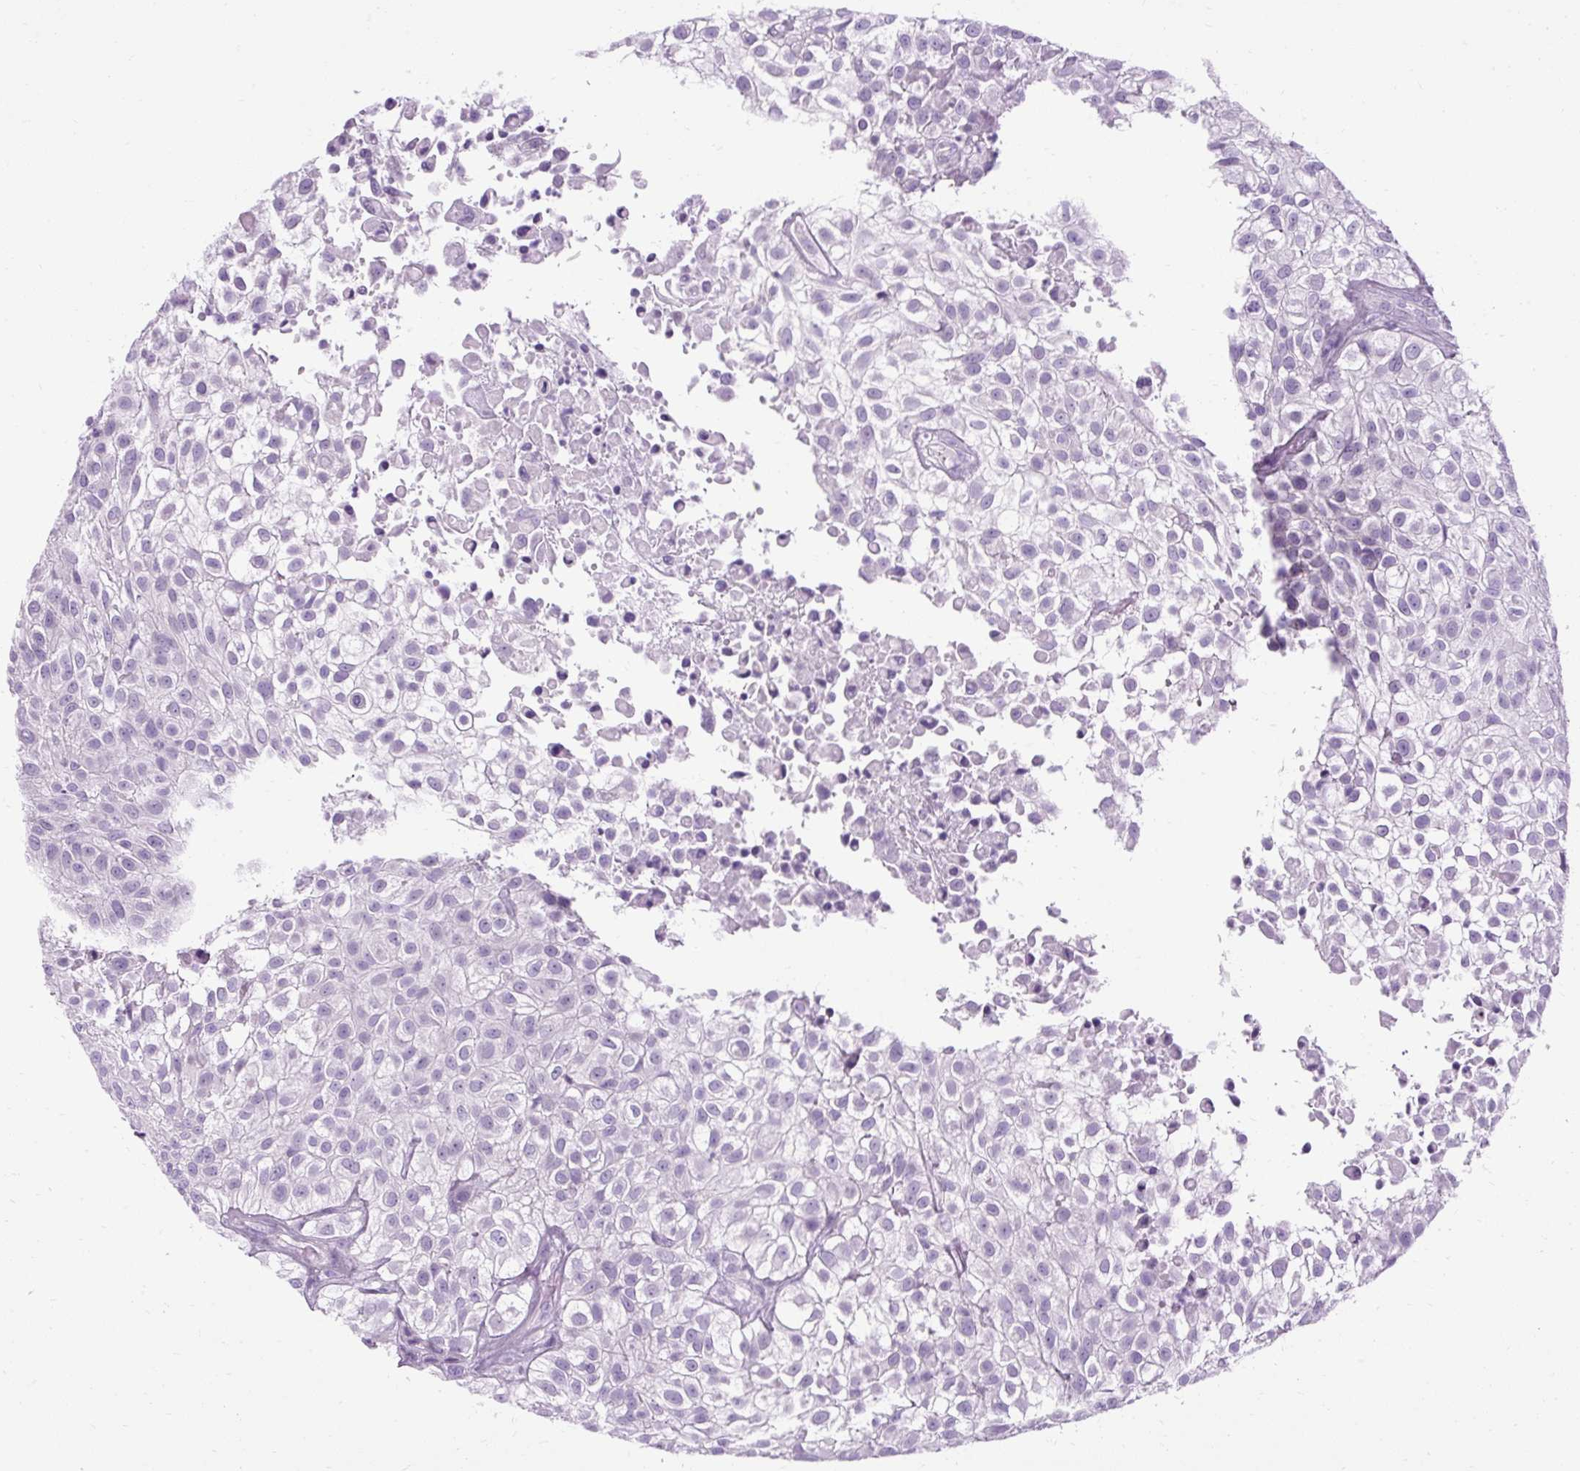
{"staining": {"intensity": "negative", "quantity": "none", "location": "none"}, "tissue": "urothelial cancer", "cell_type": "Tumor cells", "image_type": "cancer", "snomed": [{"axis": "morphology", "description": "Urothelial carcinoma, High grade"}, {"axis": "topography", "description": "Urinary bladder"}], "caption": "Urothelial cancer stained for a protein using IHC reveals no positivity tumor cells.", "gene": "B3GNT4", "patient": {"sex": "male", "age": 56}}